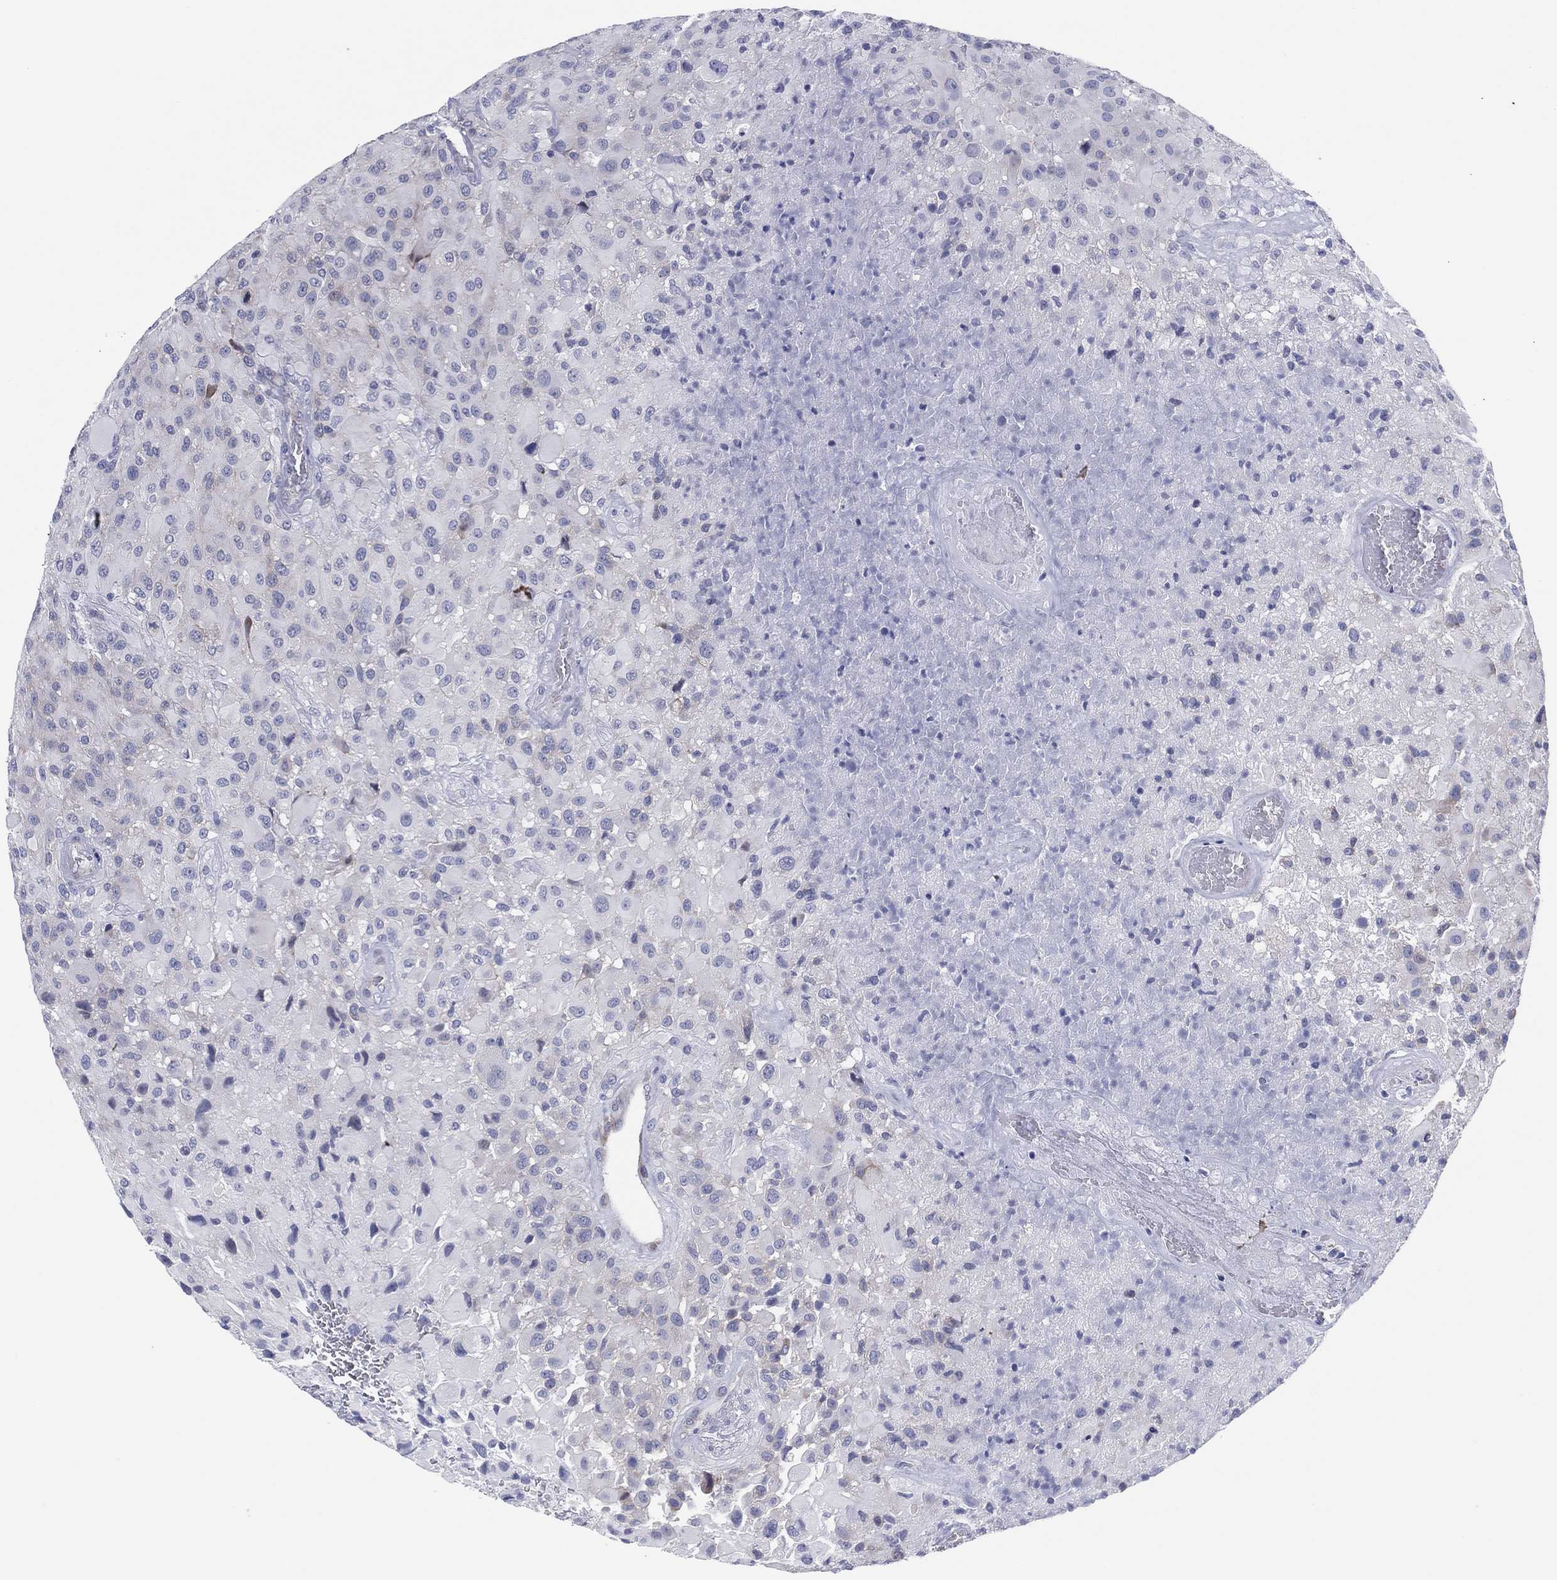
{"staining": {"intensity": "negative", "quantity": "none", "location": "none"}, "tissue": "glioma", "cell_type": "Tumor cells", "image_type": "cancer", "snomed": [{"axis": "morphology", "description": "Glioma, malignant, High grade"}, {"axis": "topography", "description": "Cerebral cortex"}], "caption": "IHC of human glioma demonstrates no positivity in tumor cells. (Immunohistochemistry (ihc), brightfield microscopy, high magnification).", "gene": "HEATR4", "patient": {"sex": "male", "age": 35}}